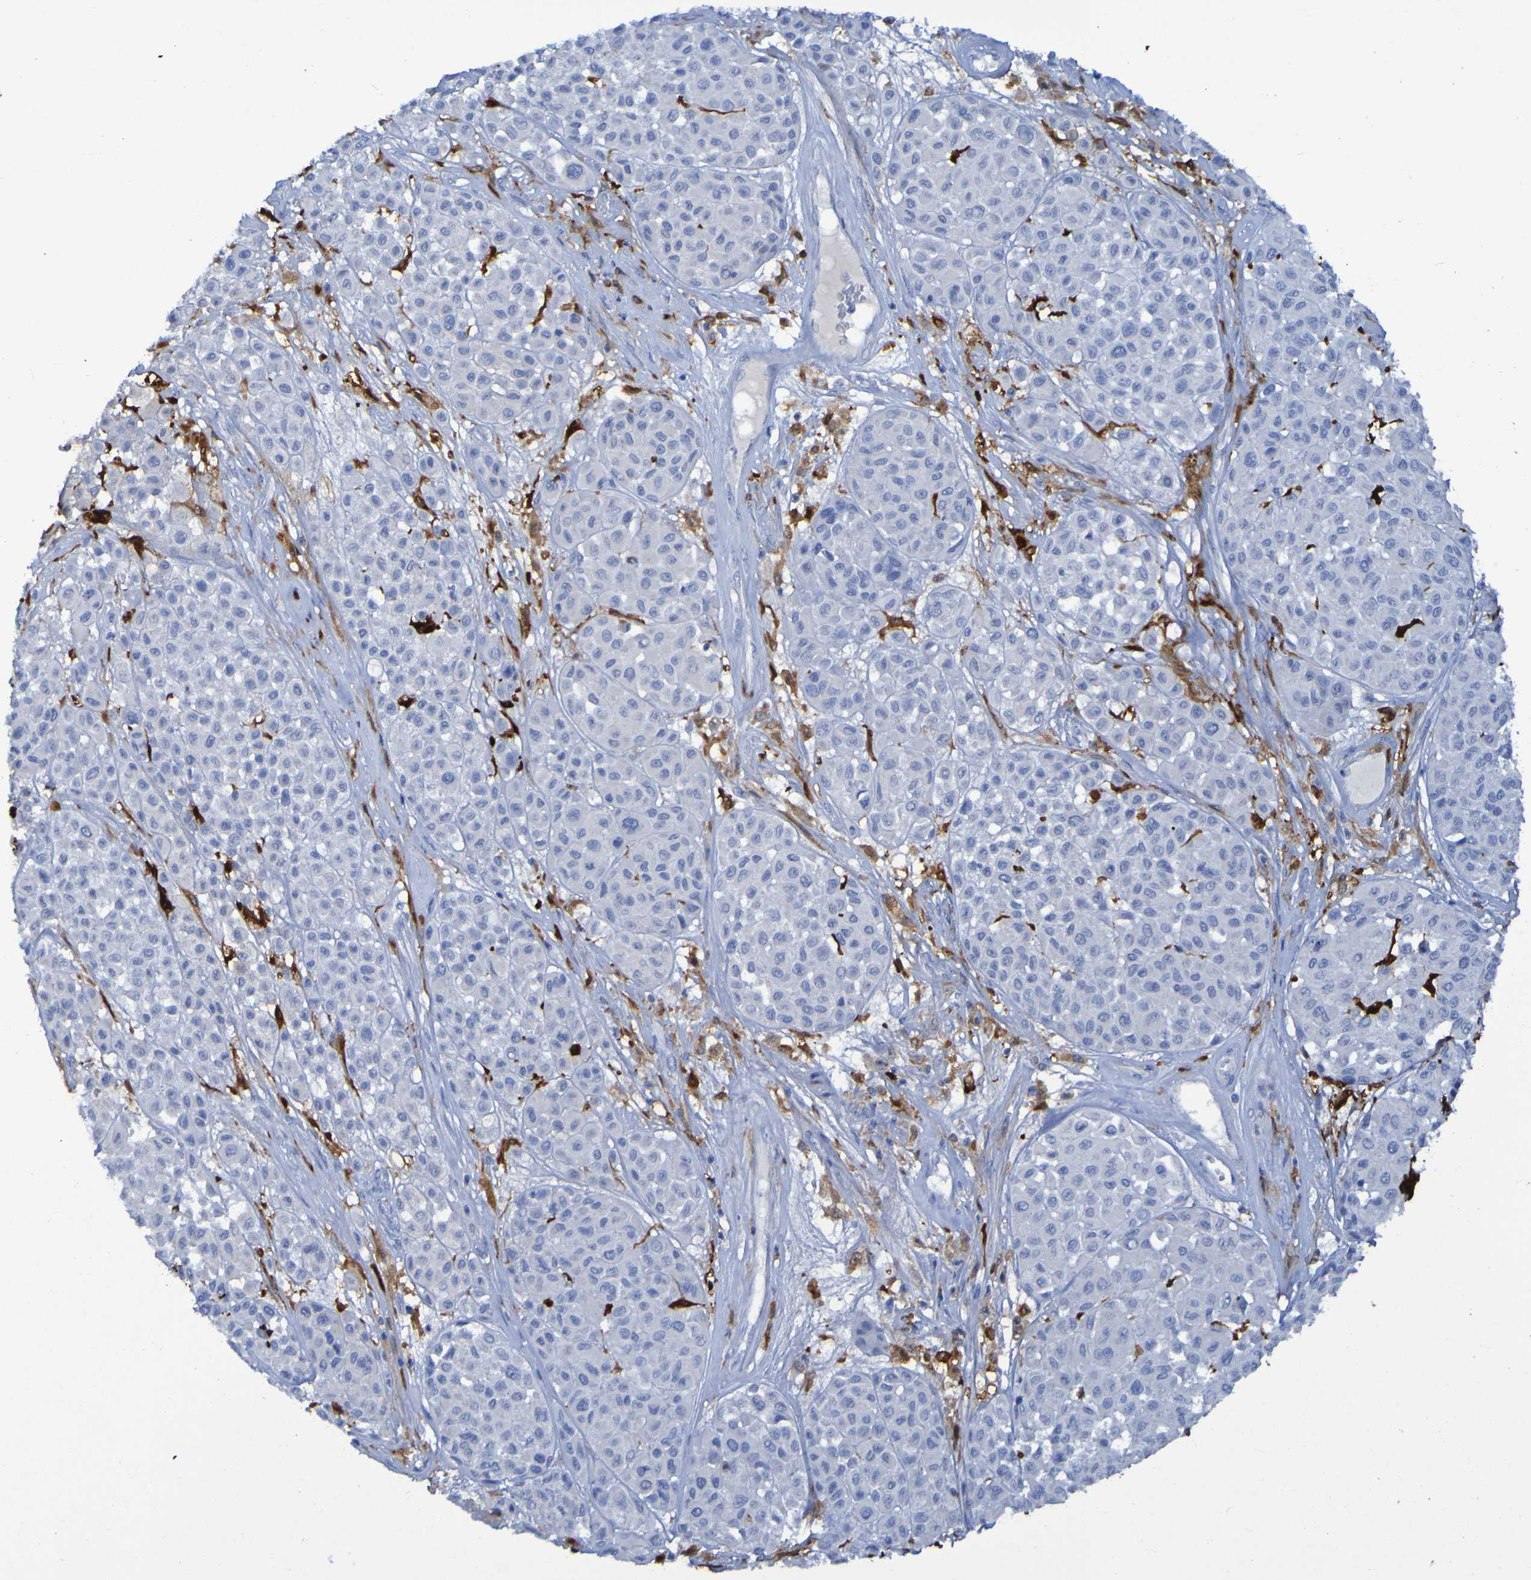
{"staining": {"intensity": "negative", "quantity": "none", "location": "none"}, "tissue": "melanoma", "cell_type": "Tumor cells", "image_type": "cancer", "snomed": [{"axis": "morphology", "description": "Malignant melanoma, Metastatic site"}, {"axis": "topography", "description": "Soft tissue"}], "caption": "Immunohistochemistry (IHC) histopathology image of neoplastic tissue: human malignant melanoma (metastatic site) stained with DAB (3,3'-diaminobenzidine) demonstrates no significant protein staining in tumor cells.", "gene": "MPPE1", "patient": {"sex": "male", "age": 41}}